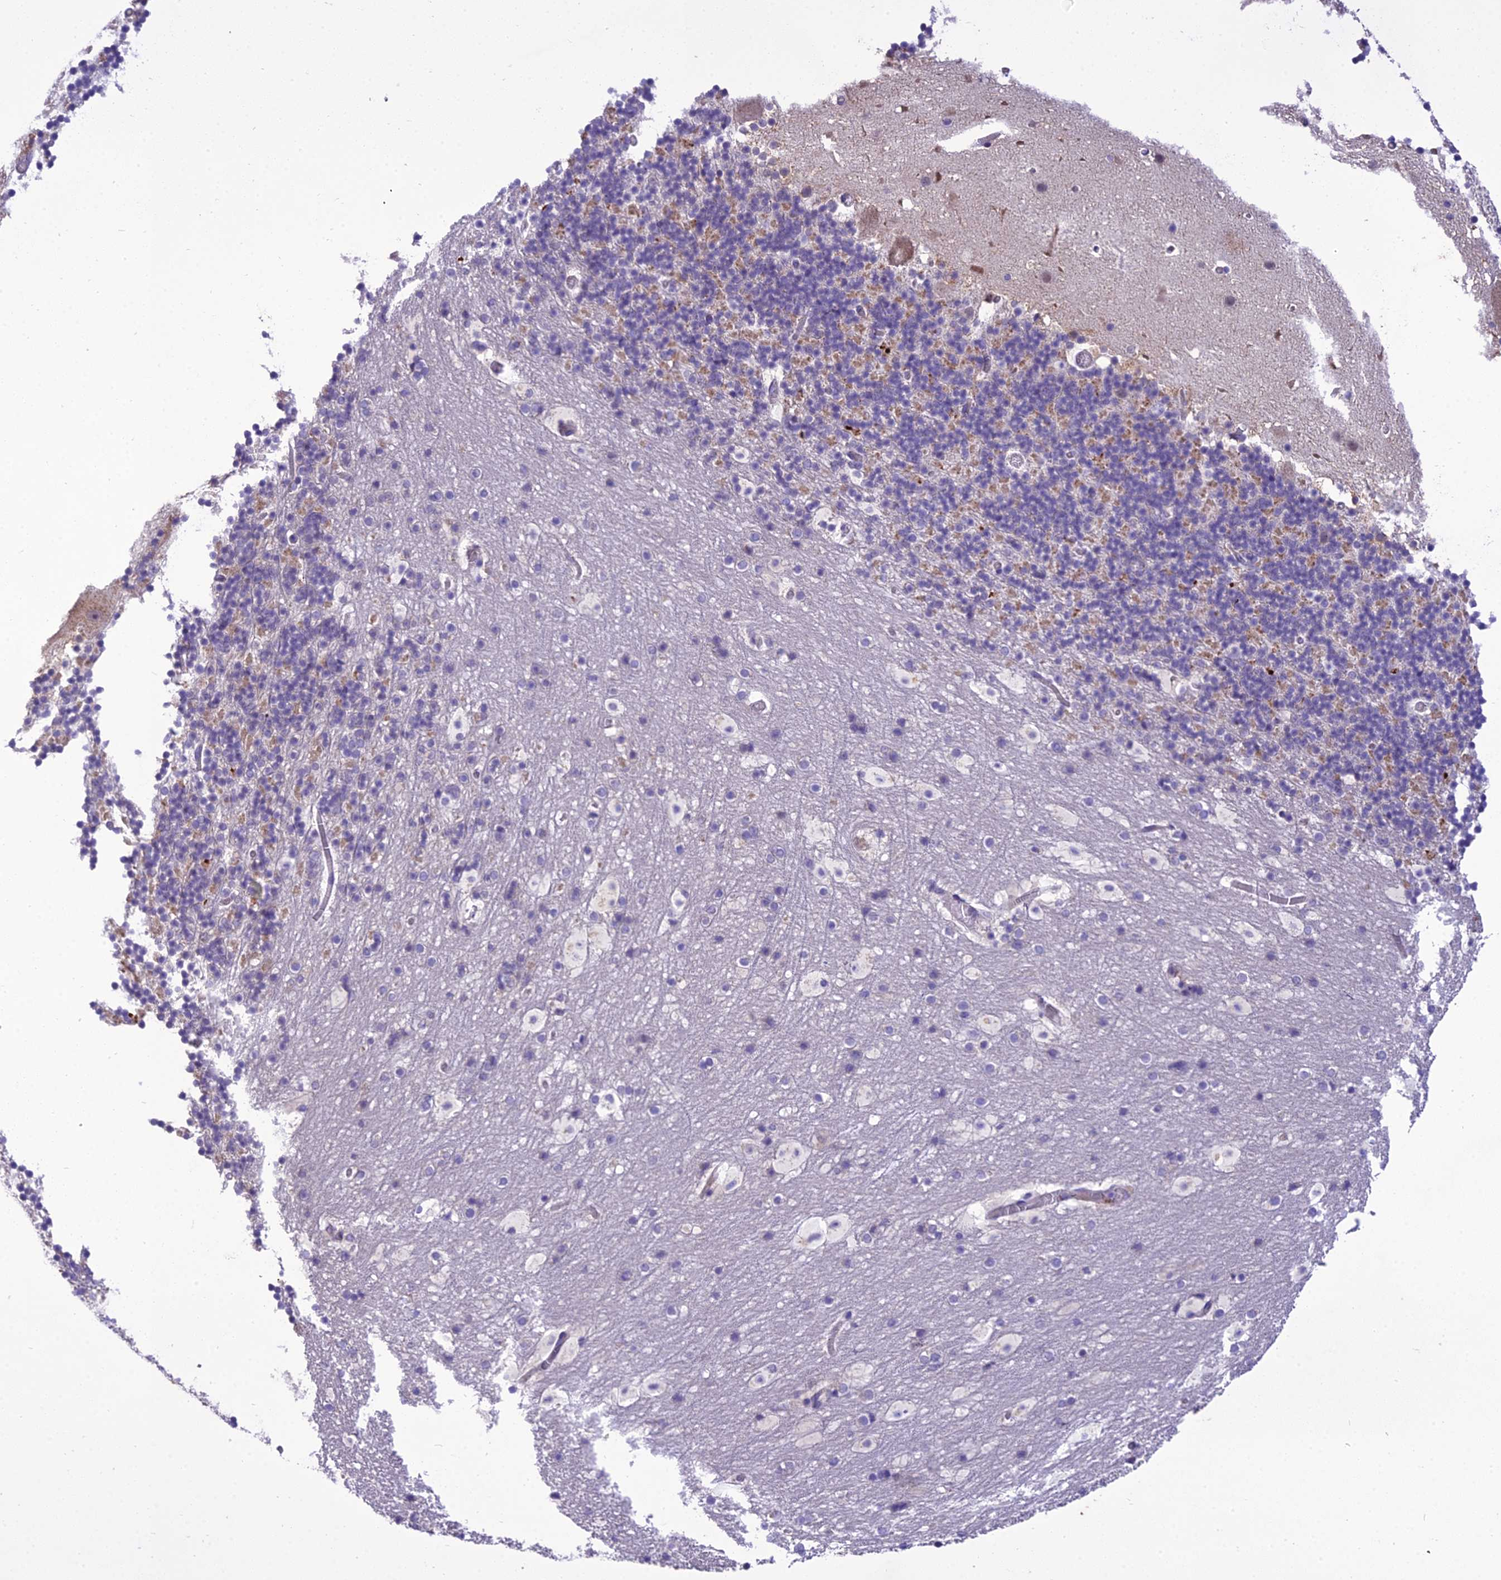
{"staining": {"intensity": "moderate", "quantity": "<25%", "location": "cytoplasmic/membranous"}, "tissue": "cerebellum", "cell_type": "Cells in granular layer", "image_type": "normal", "snomed": [{"axis": "morphology", "description": "Normal tissue, NOS"}, {"axis": "topography", "description": "Cerebellum"}], "caption": "A histopathology image showing moderate cytoplasmic/membranous staining in approximately <25% of cells in granular layer in unremarkable cerebellum, as visualized by brown immunohistochemical staining.", "gene": "SCRT1", "patient": {"sex": "male", "age": 57}}